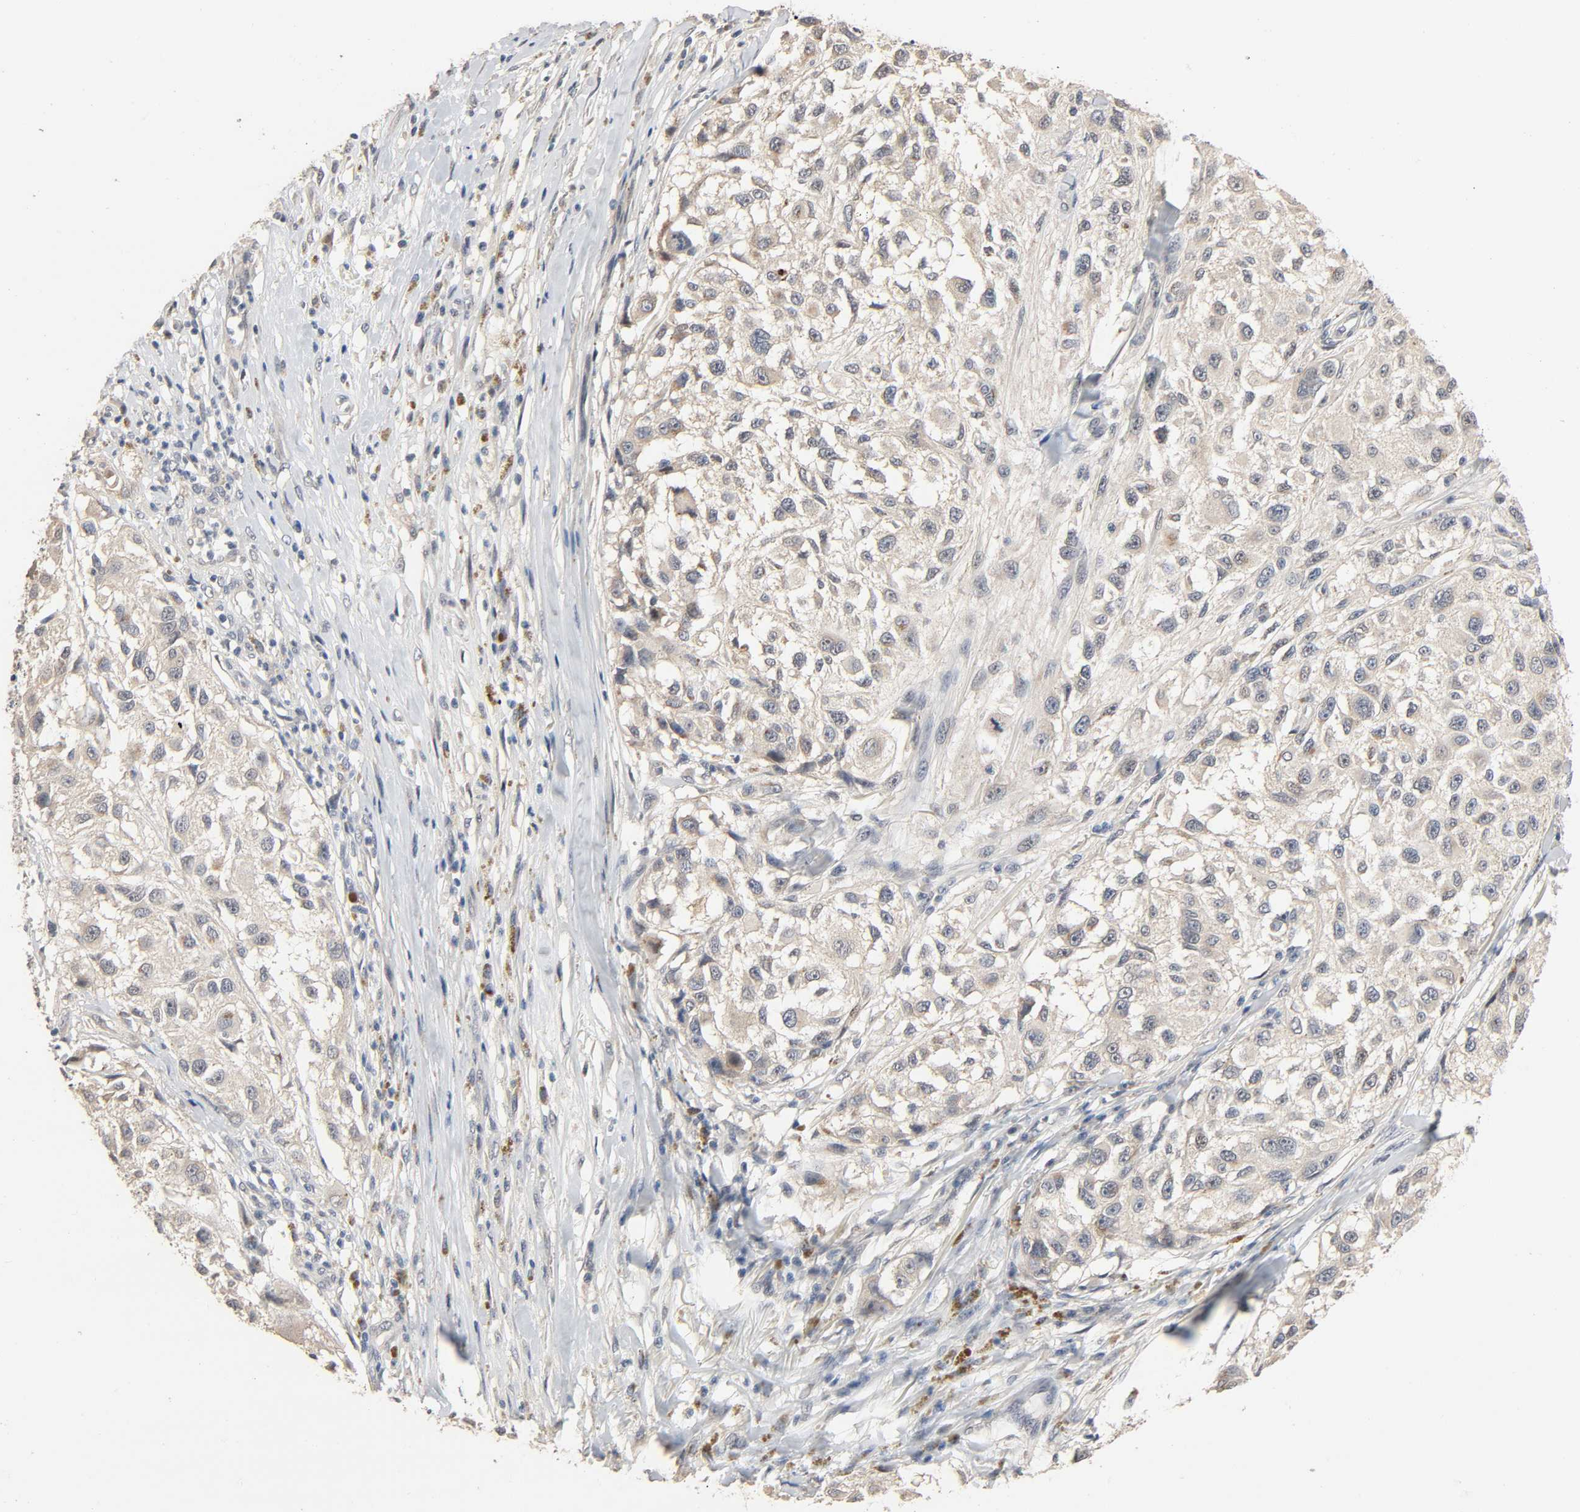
{"staining": {"intensity": "negative", "quantity": "none", "location": "none"}, "tissue": "melanoma", "cell_type": "Tumor cells", "image_type": "cancer", "snomed": [{"axis": "morphology", "description": "Necrosis, NOS"}, {"axis": "morphology", "description": "Malignant melanoma, NOS"}, {"axis": "topography", "description": "Skin"}], "caption": "The image shows no staining of tumor cells in malignant melanoma.", "gene": "MAGEA8", "patient": {"sex": "female", "age": 87}}